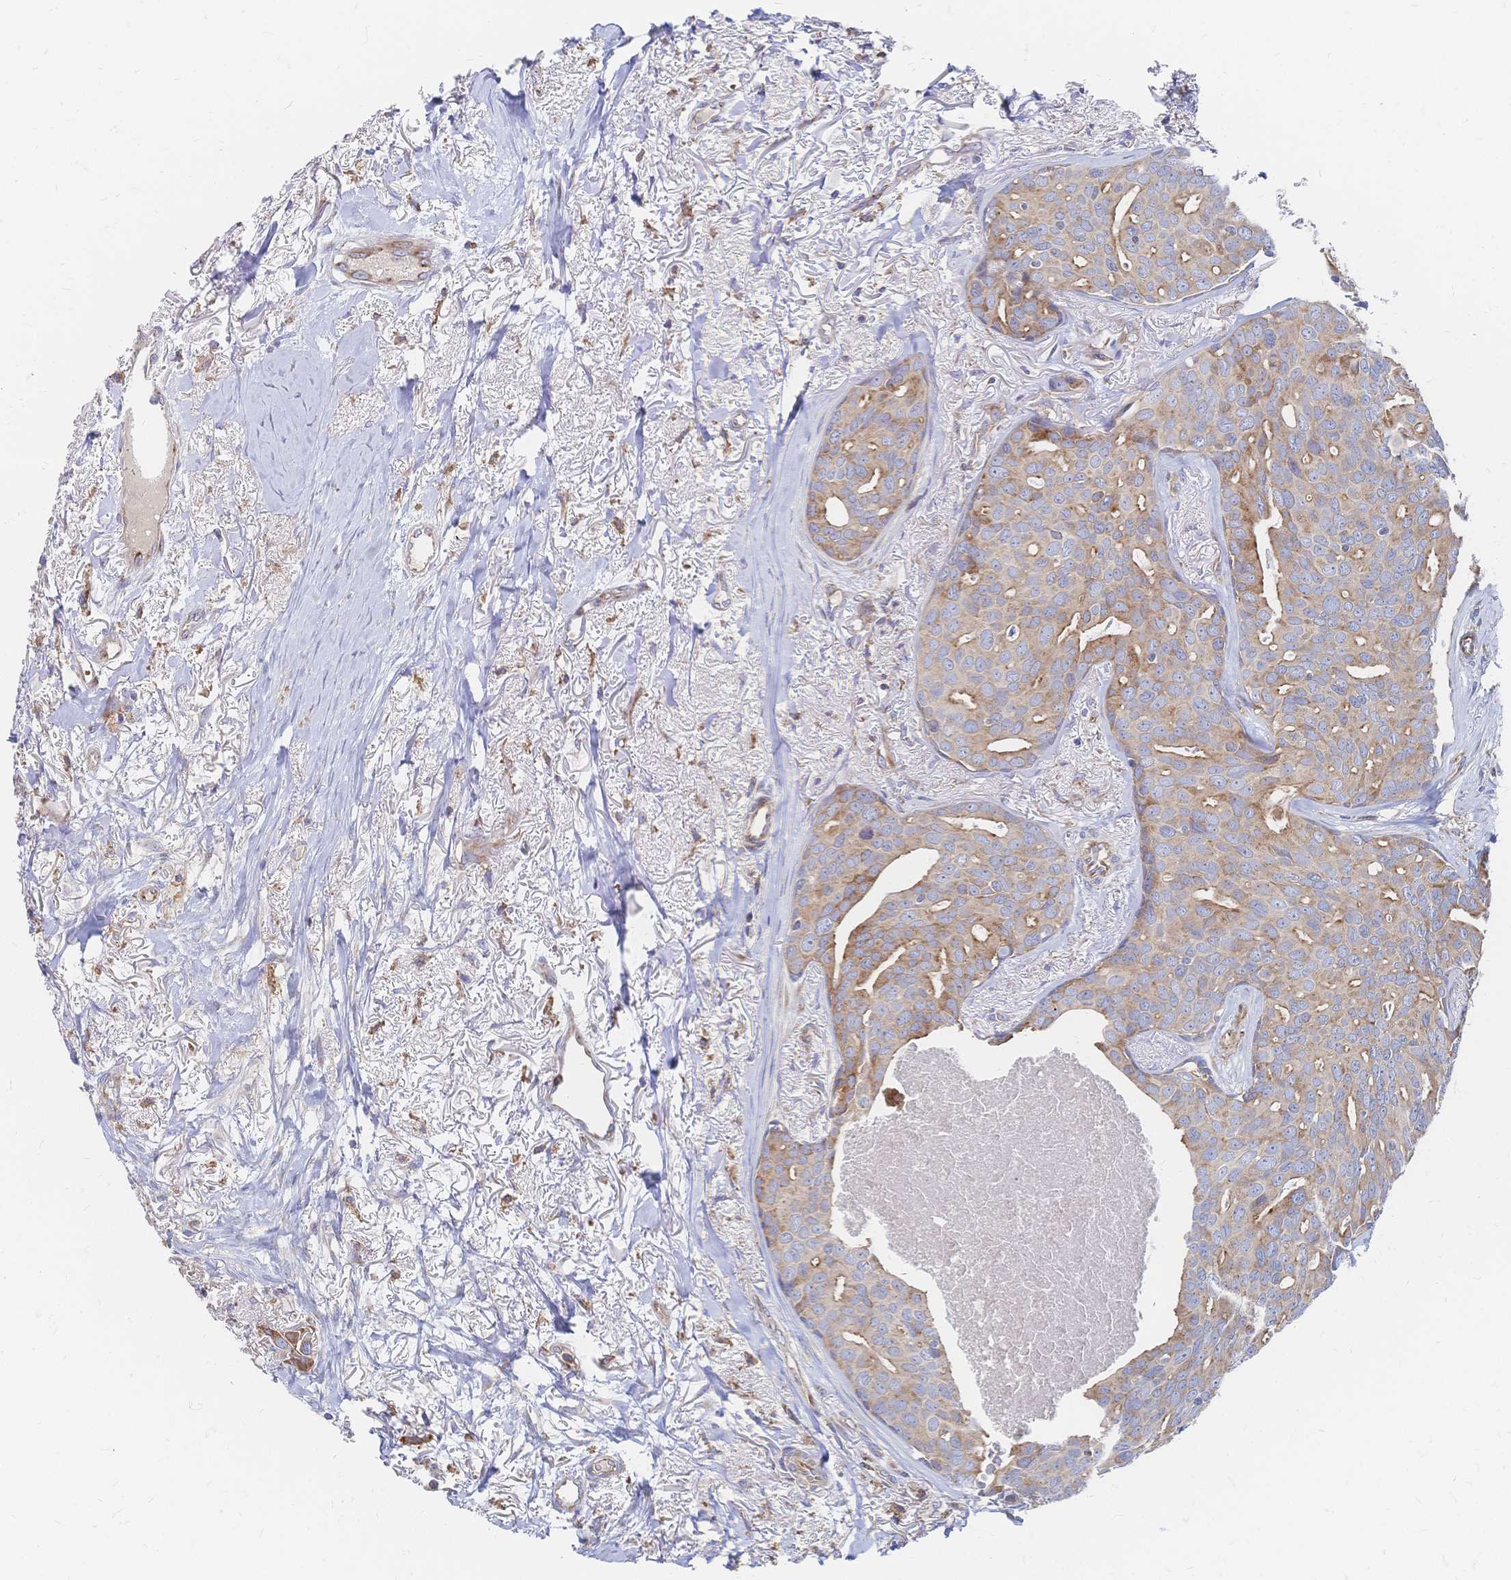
{"staining": {"intensity": "weak", "quantity": ">75%", "location": "cytoplasmic/membranous"}, "tissue": "breast cancer", "cell_type": "Tumor cells", "image_type": "cancer", "snomed": [{"axis": "morphology", "description": "Duct carcinoma"}, {"axis": "topography", "description": "Breast"}], "caption": "Immunohistochemistry (IHC) (DAB) staining of human intraductal carcinoma (breast) shows weak cytoplasmic/membranous protein positivity in approximately >75% of tumor cells.", "gene": "SORBS1", "patient": {"sex": "female", "age": 54}}